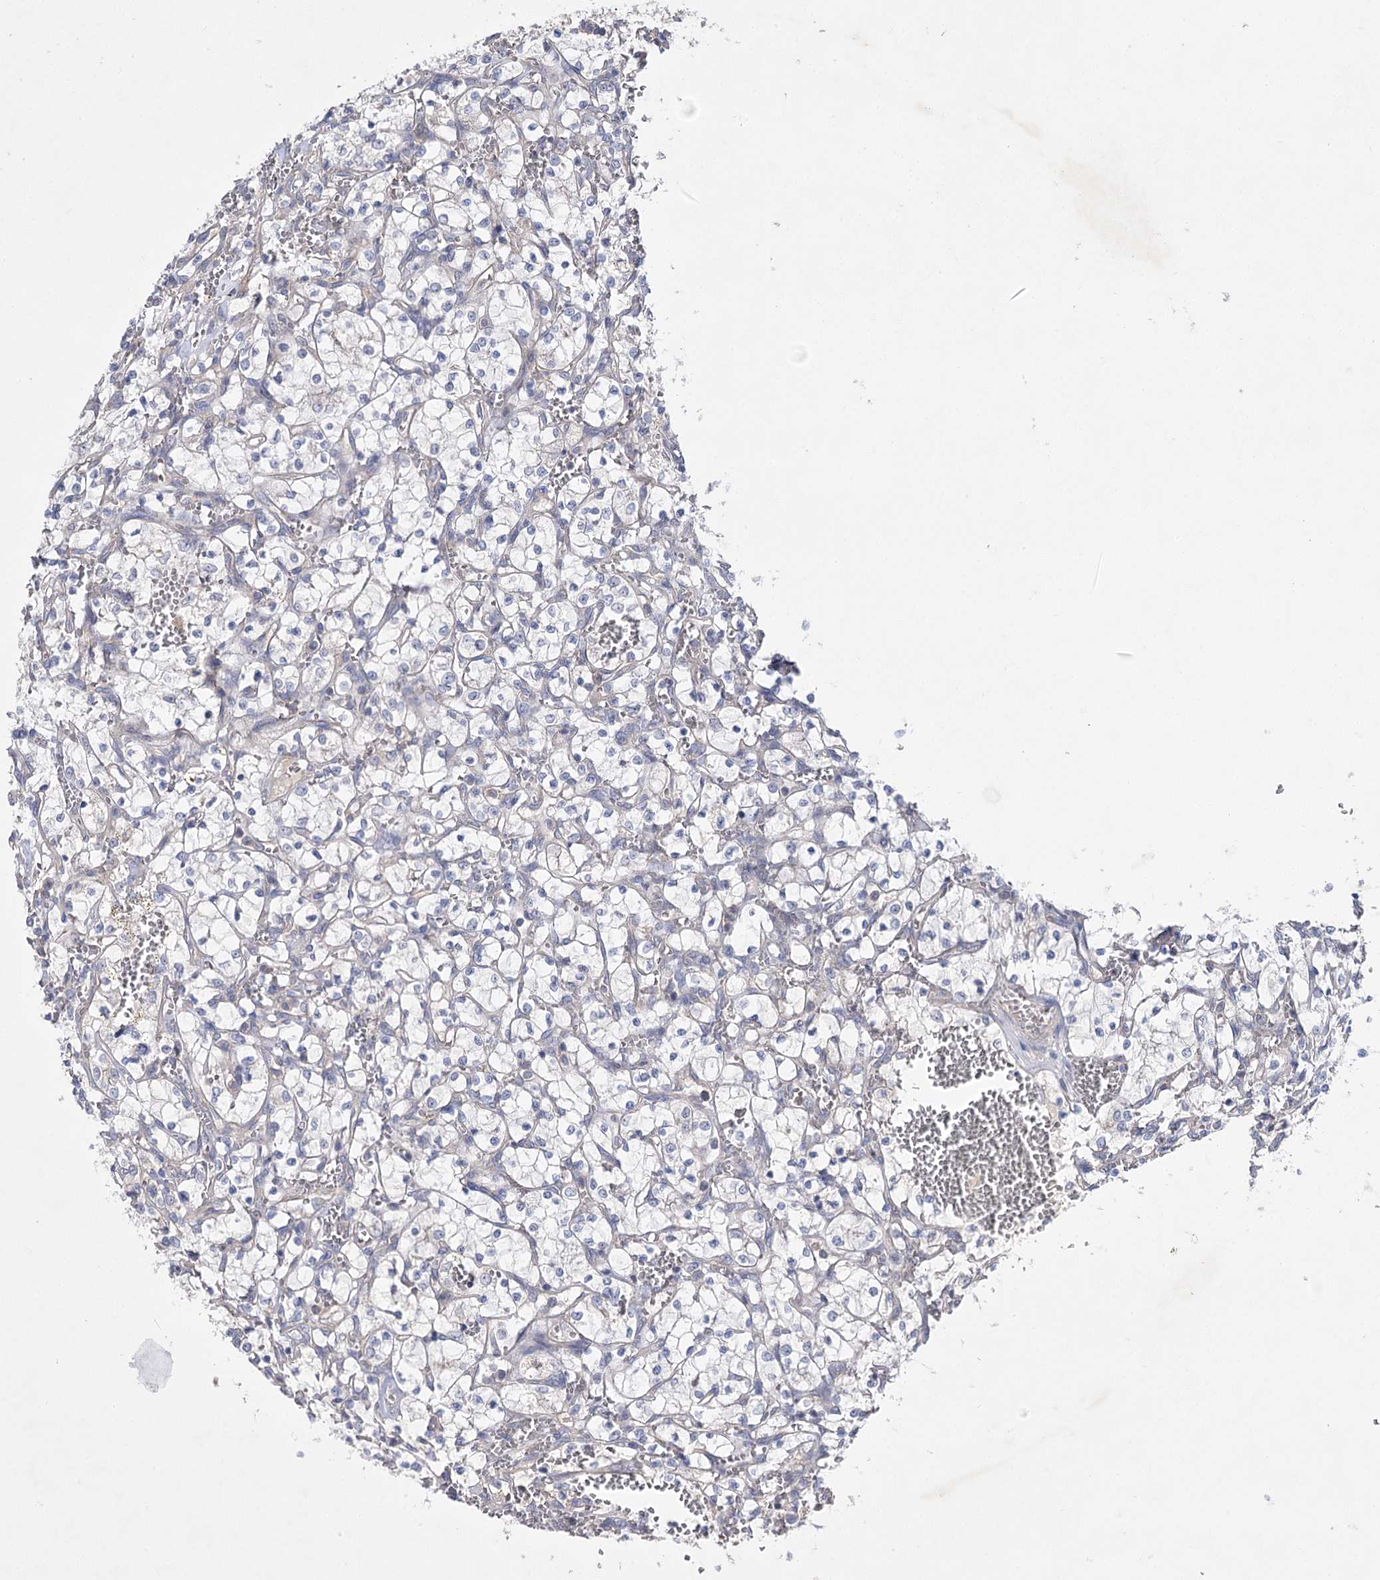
{"staining": {"intensity": "negative", "quantity": "none", "location": "none"}, "tissue": "renal cancer", "cell_type": "Tumor cells", "image_type": "cancer", "snomed": [{"axis": "morphology", "description": "Adenocarcinoma, NOS"}, {"axis": "topography", "description": "Kidney"}], "caption": "DAB immunohistochemical staining of adenocarcinoma (renal) reveals no significant staining in tumor cells.", "gene": "BCR", "patient": {"sex": "female", "age": 69}}